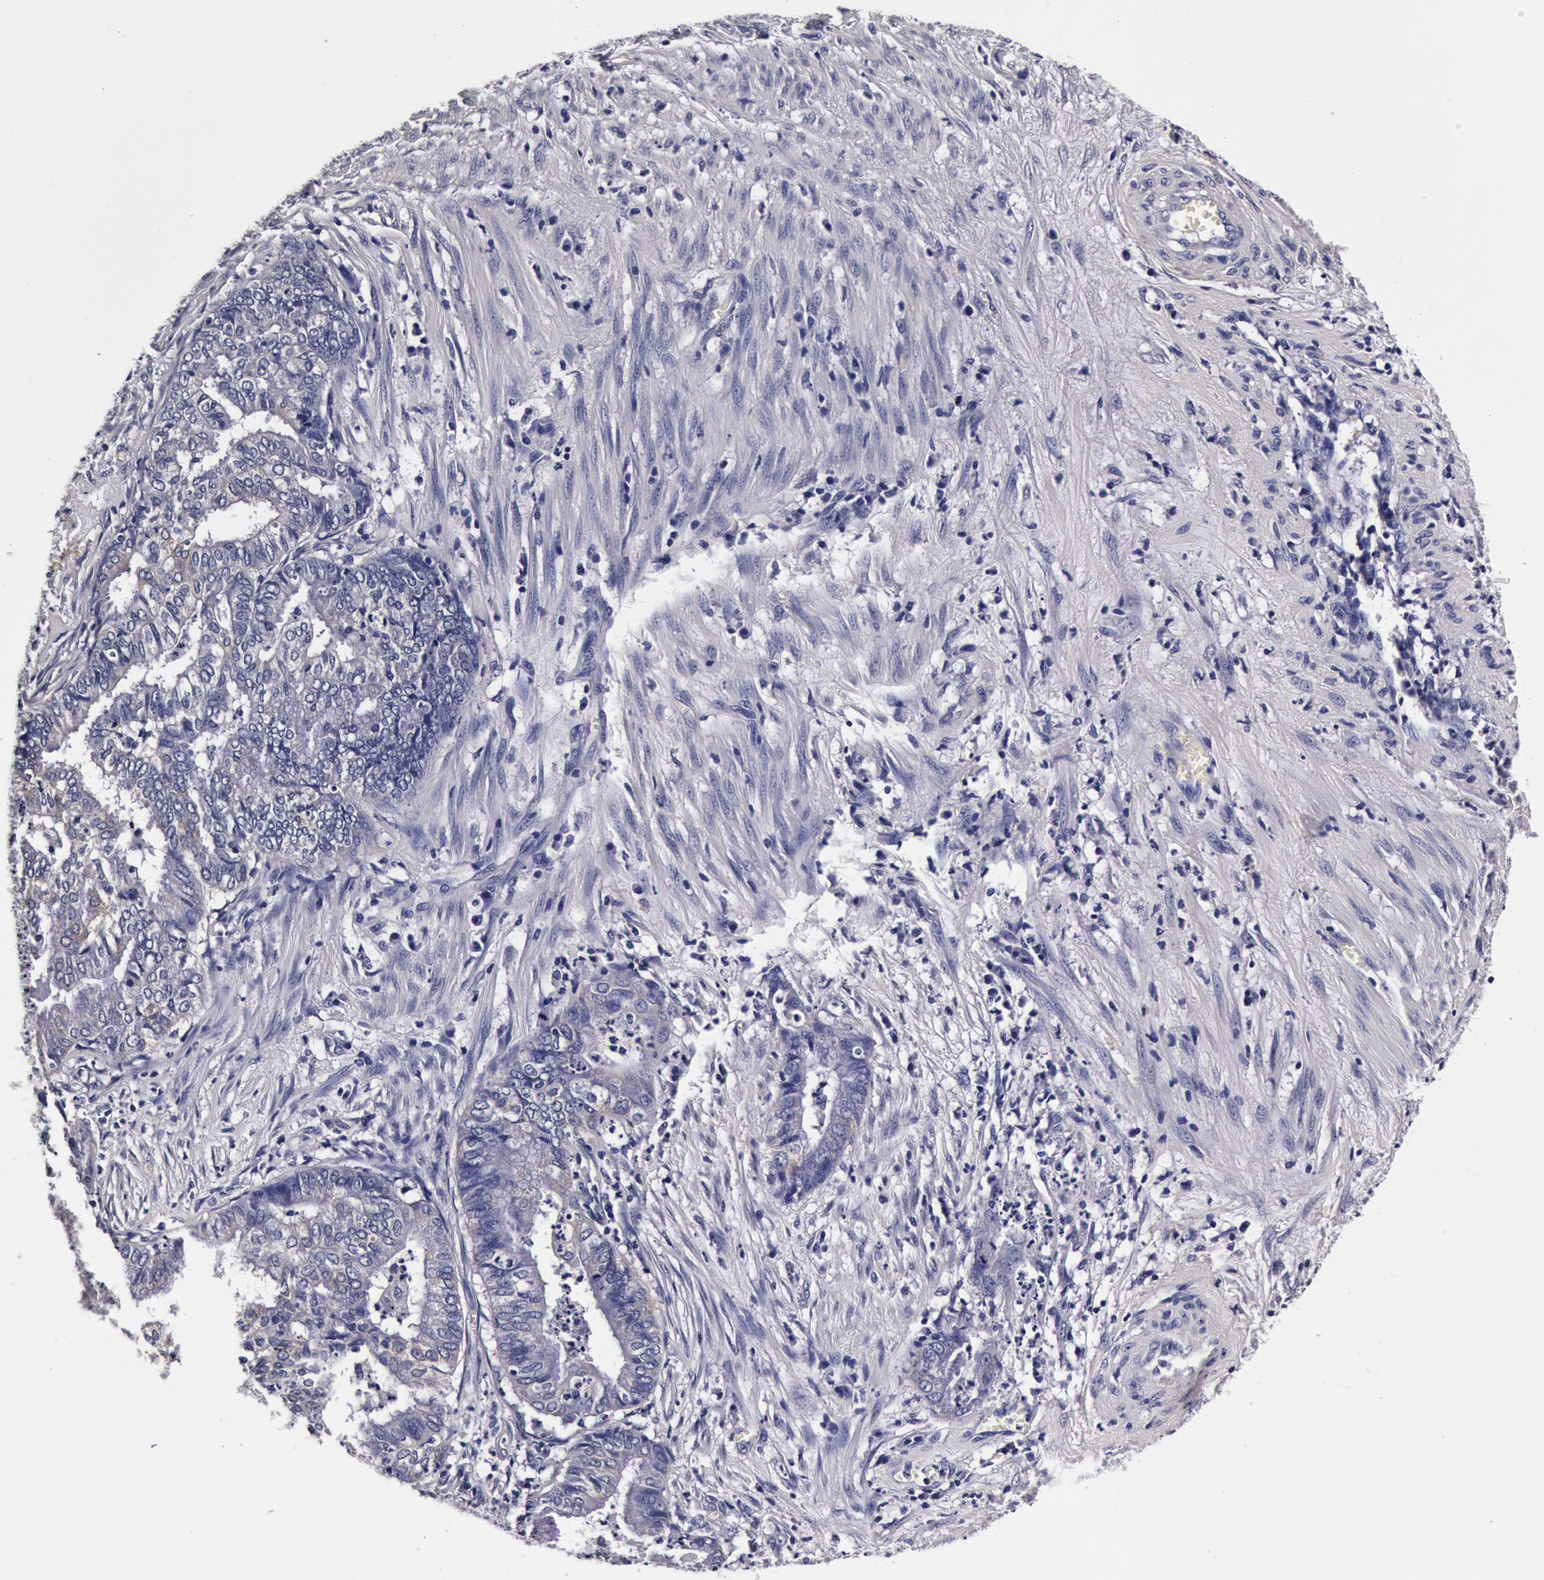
{"staining": {"intensity": "negative", "quantity": "none", "location": "none"}, "tissue": "endometrial cancer", "cell_type": "Tumor cells", "image_type": "cancer", "snomed": [{"axis": "morphology", "description": "Necrosis, NOS"}, {"axis": "morphology", "description": "Adenocarcinoma, NOS"}, {"axis": "topography", "description": "Endometrium"}], "caption": "This is an IHC photomicrograph of endometrial cancer (adenocarcinoma). There is no expression in tumor cells.", "gene": "CCDC22", "patient": {"sex": "female", "age": 79}}